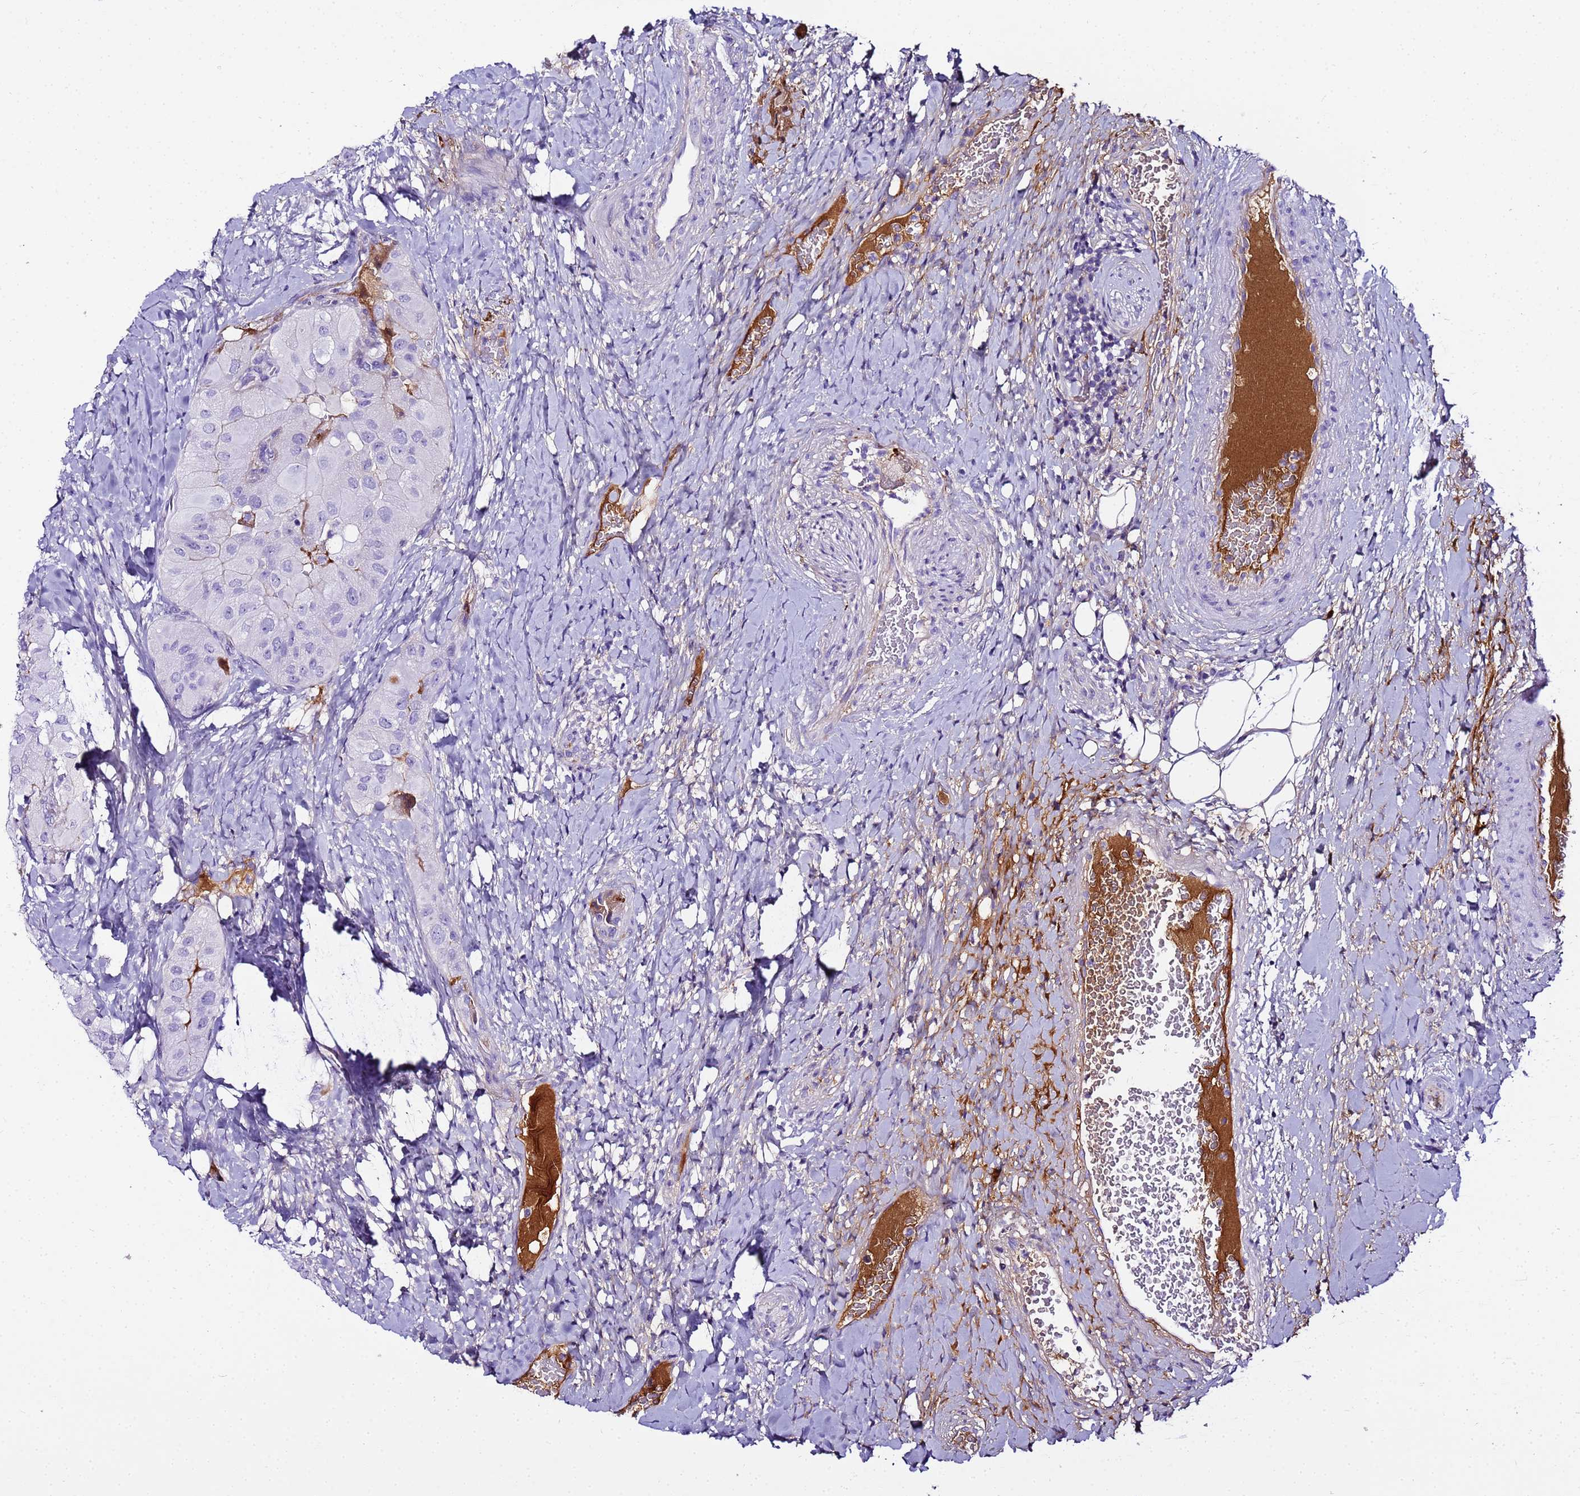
{"staining": {"intensity": "negative", "quantity": "none", "location": "none"}, "tissue": "thyroid cancer", "cell_type": "Tumor cells", "image_type": "cancer", "snomed": [{"axis": "morphology", "description": "Normal tissue, NOS"}, {"axis": "morphology", "description": "Papillary adenocarcinoma, NOS"}, {"axis": "topography", "description": "Thyroid gland"}], "caption": "Immunohistochemistry (IHC) micrograph of human thyroid cancer (papillary adenocarcinoma) stained for a protein (brown), which displays no expression in tumor cells. The staining was performed using DAB (3,3'-diaminobenzidine) to visualize the protein expression in brown, while the nuclei were stained in blue with hematoxylin (Magnification: 20x).", "gene": "CFHR2", "patient": {"sex": "female", "age": 59}}